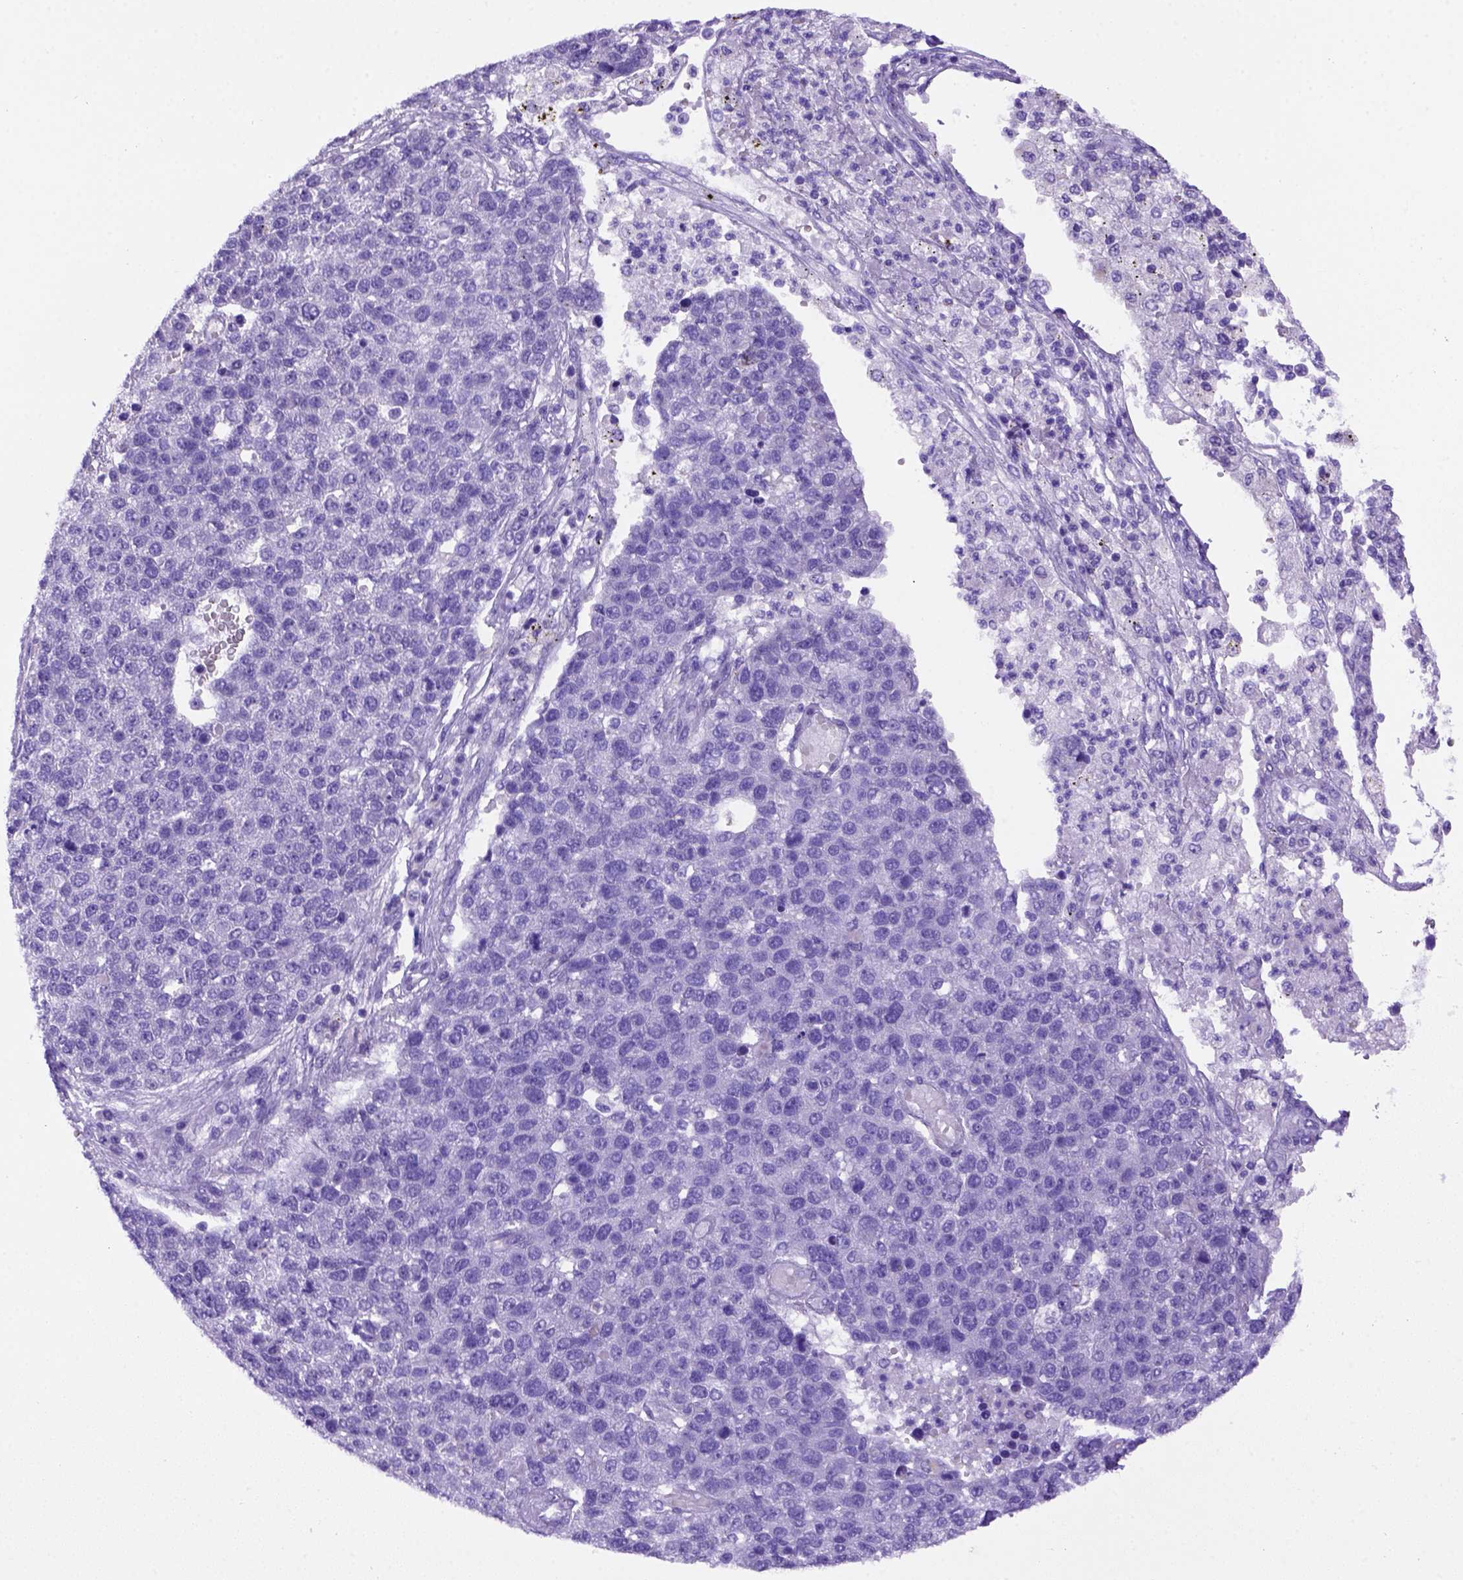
{"staining": {"intensity": "negative", "quantity": "none", "location": "none"}, "tissue": "pancreatic cancer", "cell_type": "Tumor cells", "image_type": "cancer", "snomed": [{"axis": "morphology", "description": "Adenocarcinoma, NOS"}, {"axis": "topography", "description": "Pancreas"}], "caption": "An IHC photomicrograph of pancreatic adenocarcinoma is shown. There is no staining in tumor cells of pancreatic adenocarcinoma.", "gene": "FOXI1", "patient": {"sex": "female", "age": 61}}